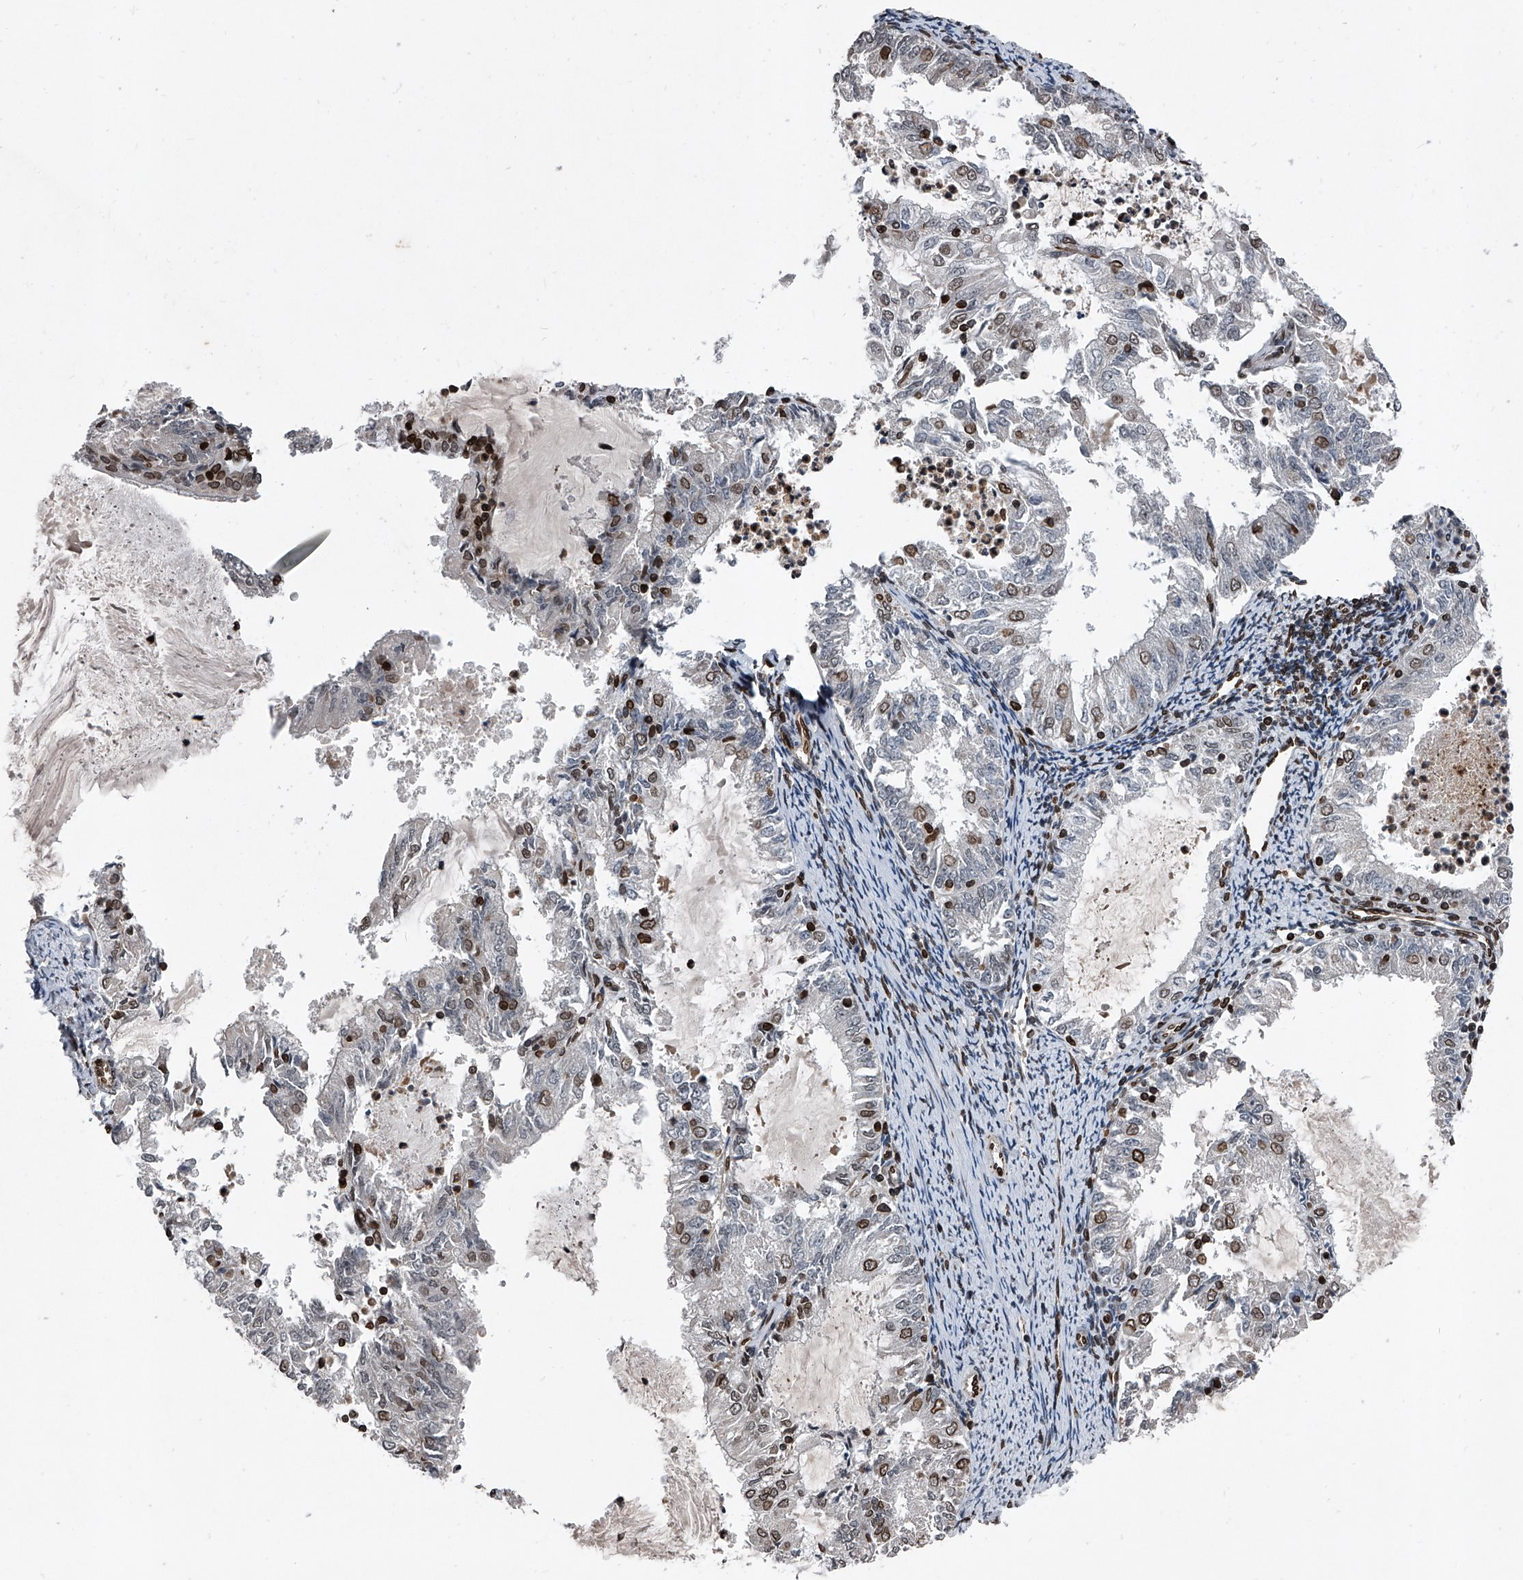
{"staining": {"intensity": "moderate", "quantity": "<25%", "location": "cytoplasmic/membranous,nuclear"}, "tissue": "endometrial cancer", "cell_type": "Tumor cells", "image_type": "cancer", "snomed": [{"axis": "morphology", "description": "Adenocarcinoma, NOS"}, {"axis": "topography", "description": "Endometrium"}], "caption": "Immunohistochemistry of endometrial cancer displays low levels of moderate cytoplasmic/membranous and nuclear staining in about <25% of tumor cells. The protein of interest is stained brown, and the nuclei are stained in blue (DAB (3,3'-diaminobenzidine) IHC with brightfield microscopy, high magnification).", "gene": "PHF20", "patient": {"sex": "female", "age": 57}}